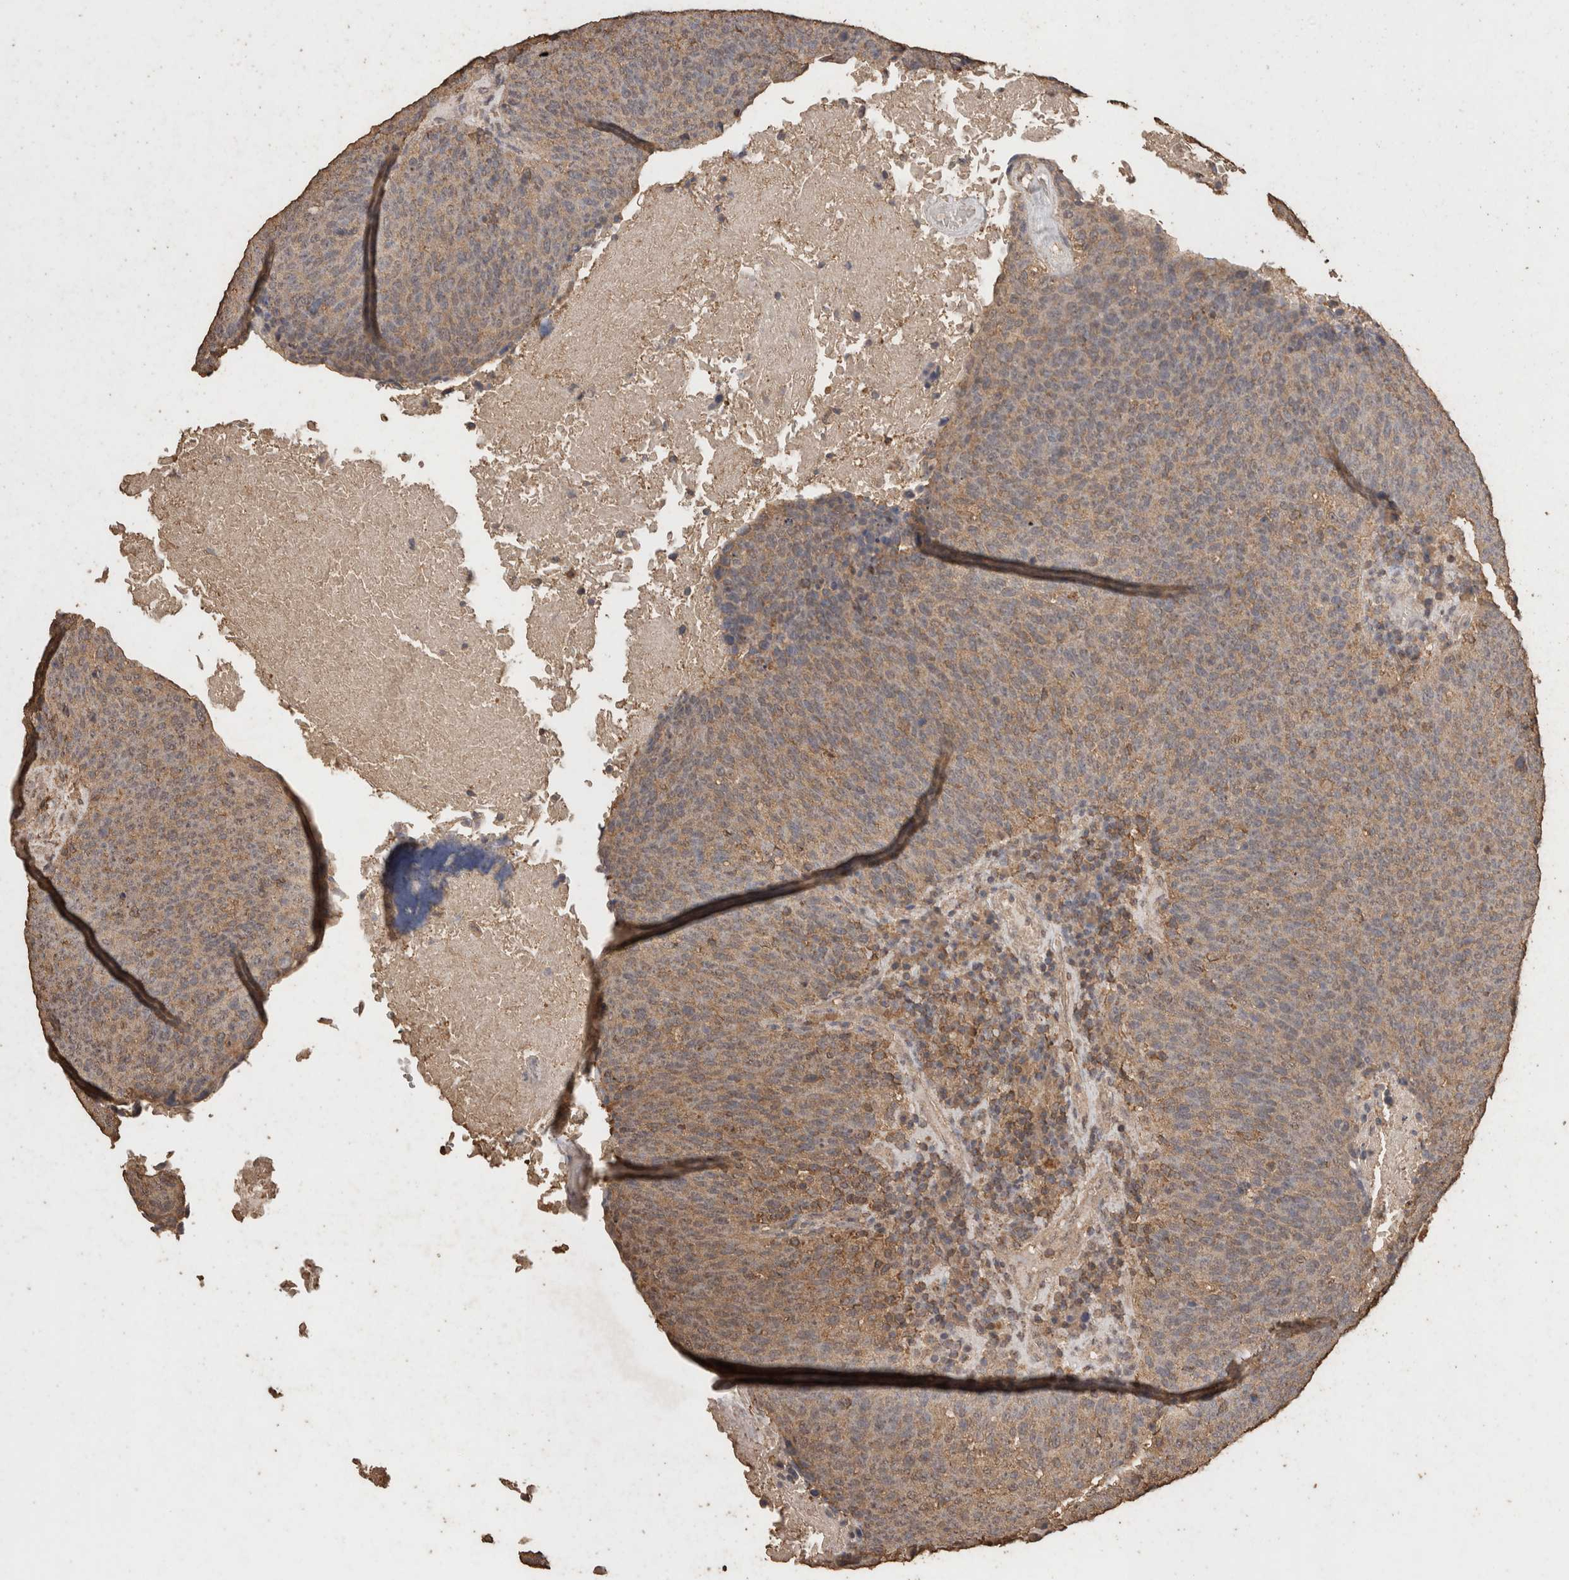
{"staining": {"intensity": "weak", "quantity": ">75%", "location": "cytoplasmic/membranous"}, "tissue": "head and neck cancer", "cell_type": "Tumor cells", "image_type": "cancer", "snomed": [{"axis": "morphology", "description": "Squamous cell carcinoma, NOS"}, {"axis": "morphology", "description": "Squamous cell carcinoma, metastatic, NOS"}, {"axis": "topography", "description": "Lymph node"}, {"axis": "topography", "description": "Head-Neck"}], "caption": "High-magnification brightfield microscopy of metastatic squamous cell carcinoma (head and neck) stained with DAB (3,3'-diaminobenzidine) (brown) and counterstained with hematoxylin (blue). tumor cells exhibit weak cytoplasmic/membranous expression is identified in approximately>75% of cells.", "gene": "CX3CL1", "patient": {"sex": "male", "age": 62}}